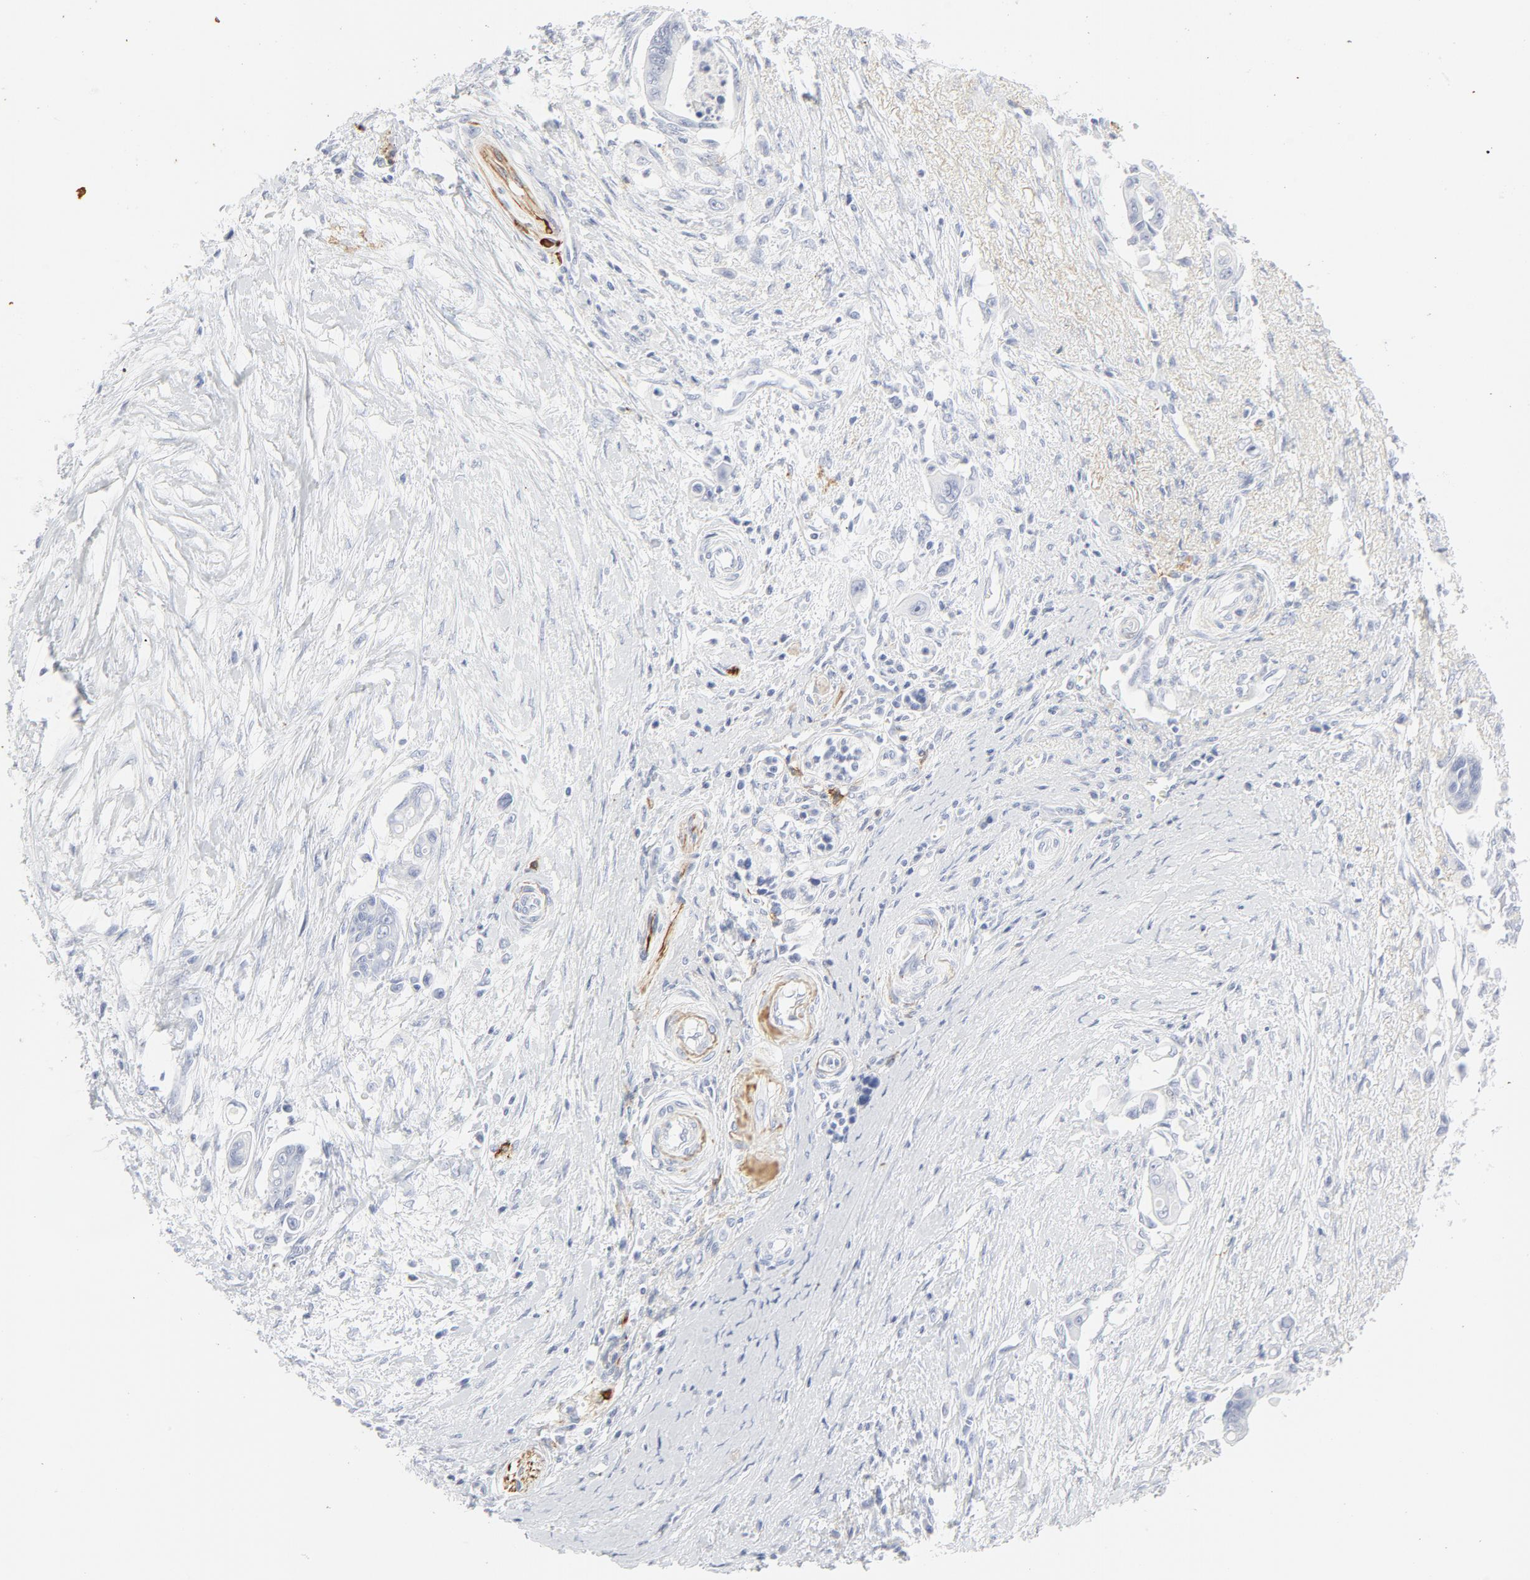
{"staining": {"intensity": "negative", "quantity": "none", "location": "none"}, "tissue": "pancreatic cancer", "cell_type": "Tumor cells", "image_type": "cancer", "snomed": [{"axis": "morphology", "description": "Adenocarcinoma, NOS"}, {"axis": "topography", "description": "Pancreas"}], "caption": "This histopathology image is of pancreatic adenocarcinoma stained with IHC to label a protein in brown with the nuclei are counter-stained blue. There is no staining in tumor cells.", "gene": "CCR7", "patient": {"sex": "female", "age": 70}}